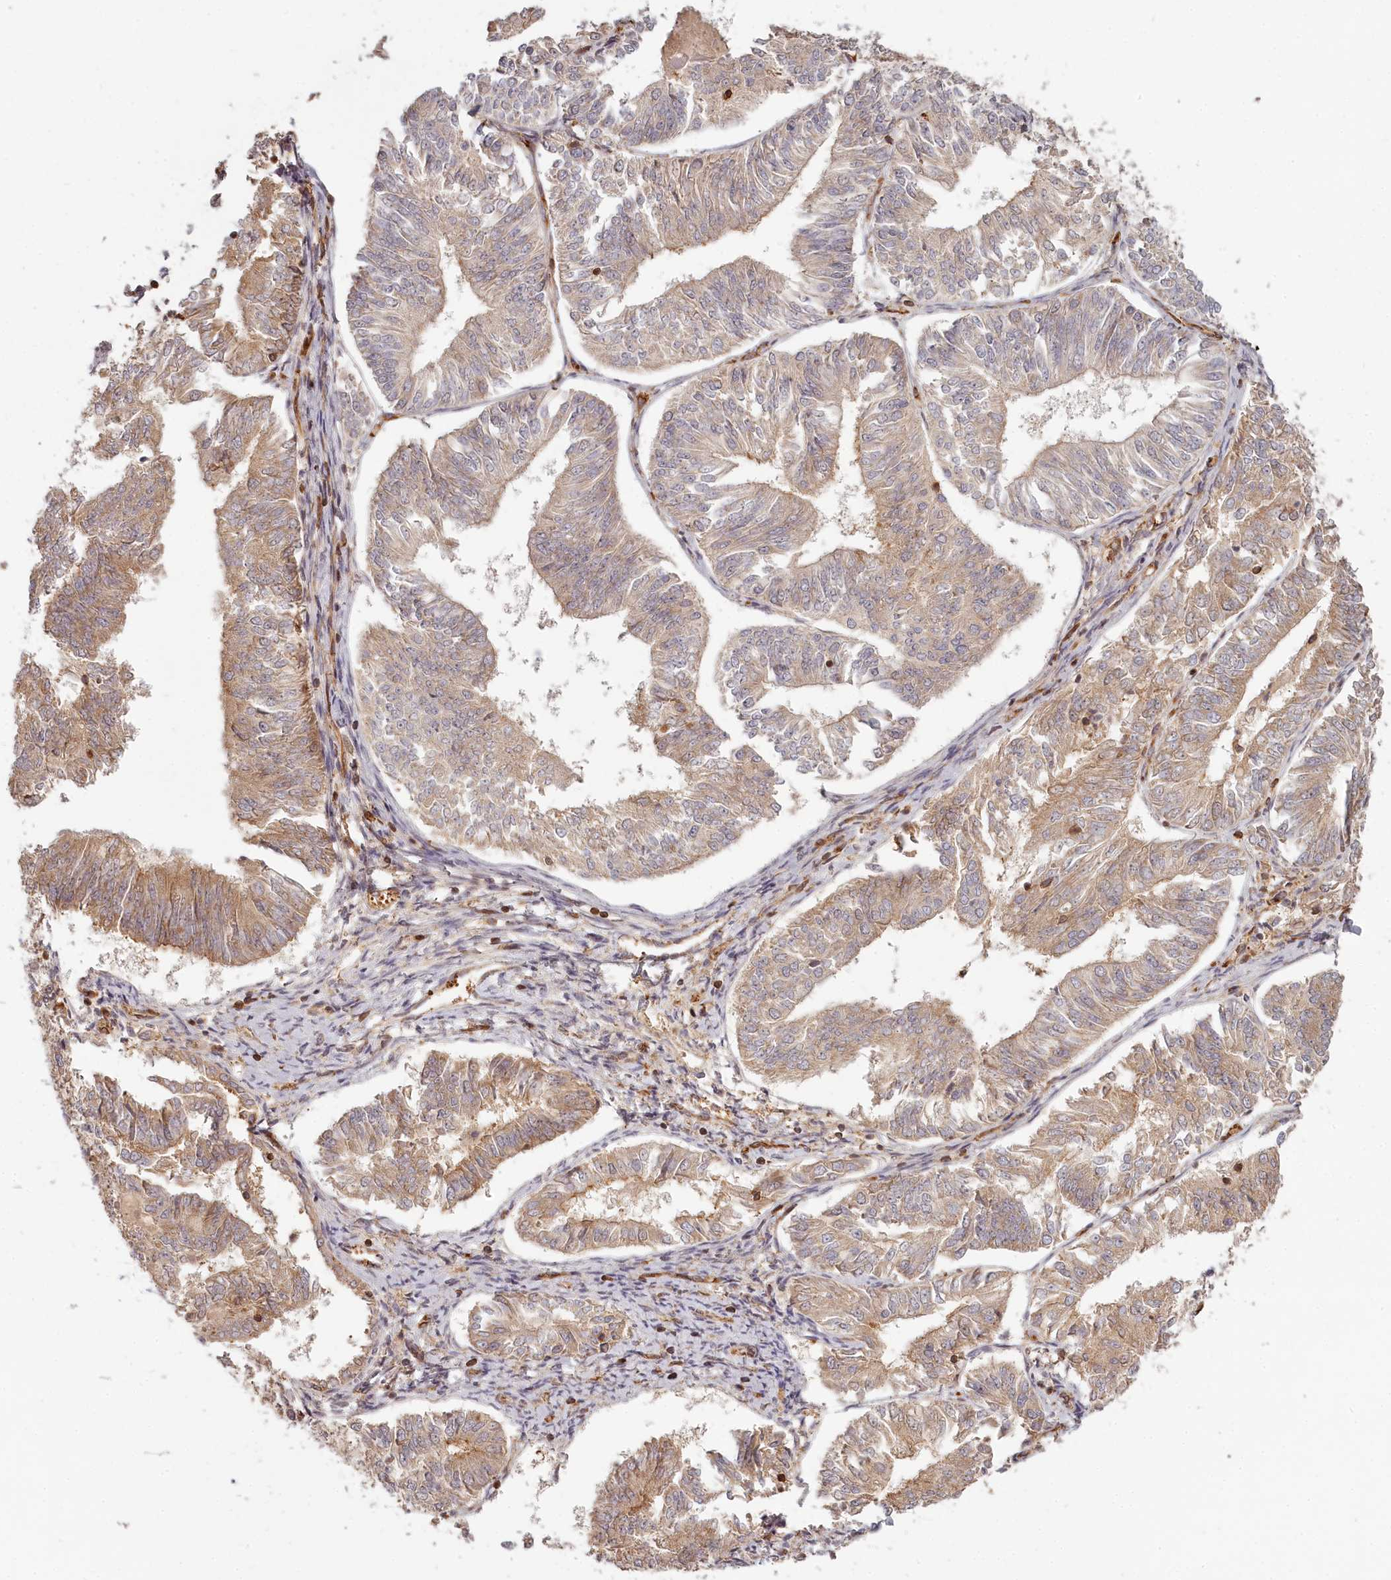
{"staining": {"intensity": "moderate", "quantity": "25%-75%", "location": "cytoplasmic/membranous"}, "tissue": "endometrial cancer", "cell_type": "Tumor cells", "image_type": "cancer", "snomed": [{"axis": "morphology", "description": "Adenocarcinoma, NOS"}, {"axis": "topography", "description": "Endometrium"}], "caption": "Moderate cytoplasmic/membranous protein staining is appreciated in about 25%-75% of tumor cells in adenocarcinoma (endometrial). (Brightfield microscopy of DAB IHC at high magnification).", "gene": "TMIE", "patient": {"sex": "female", "age": 58}}